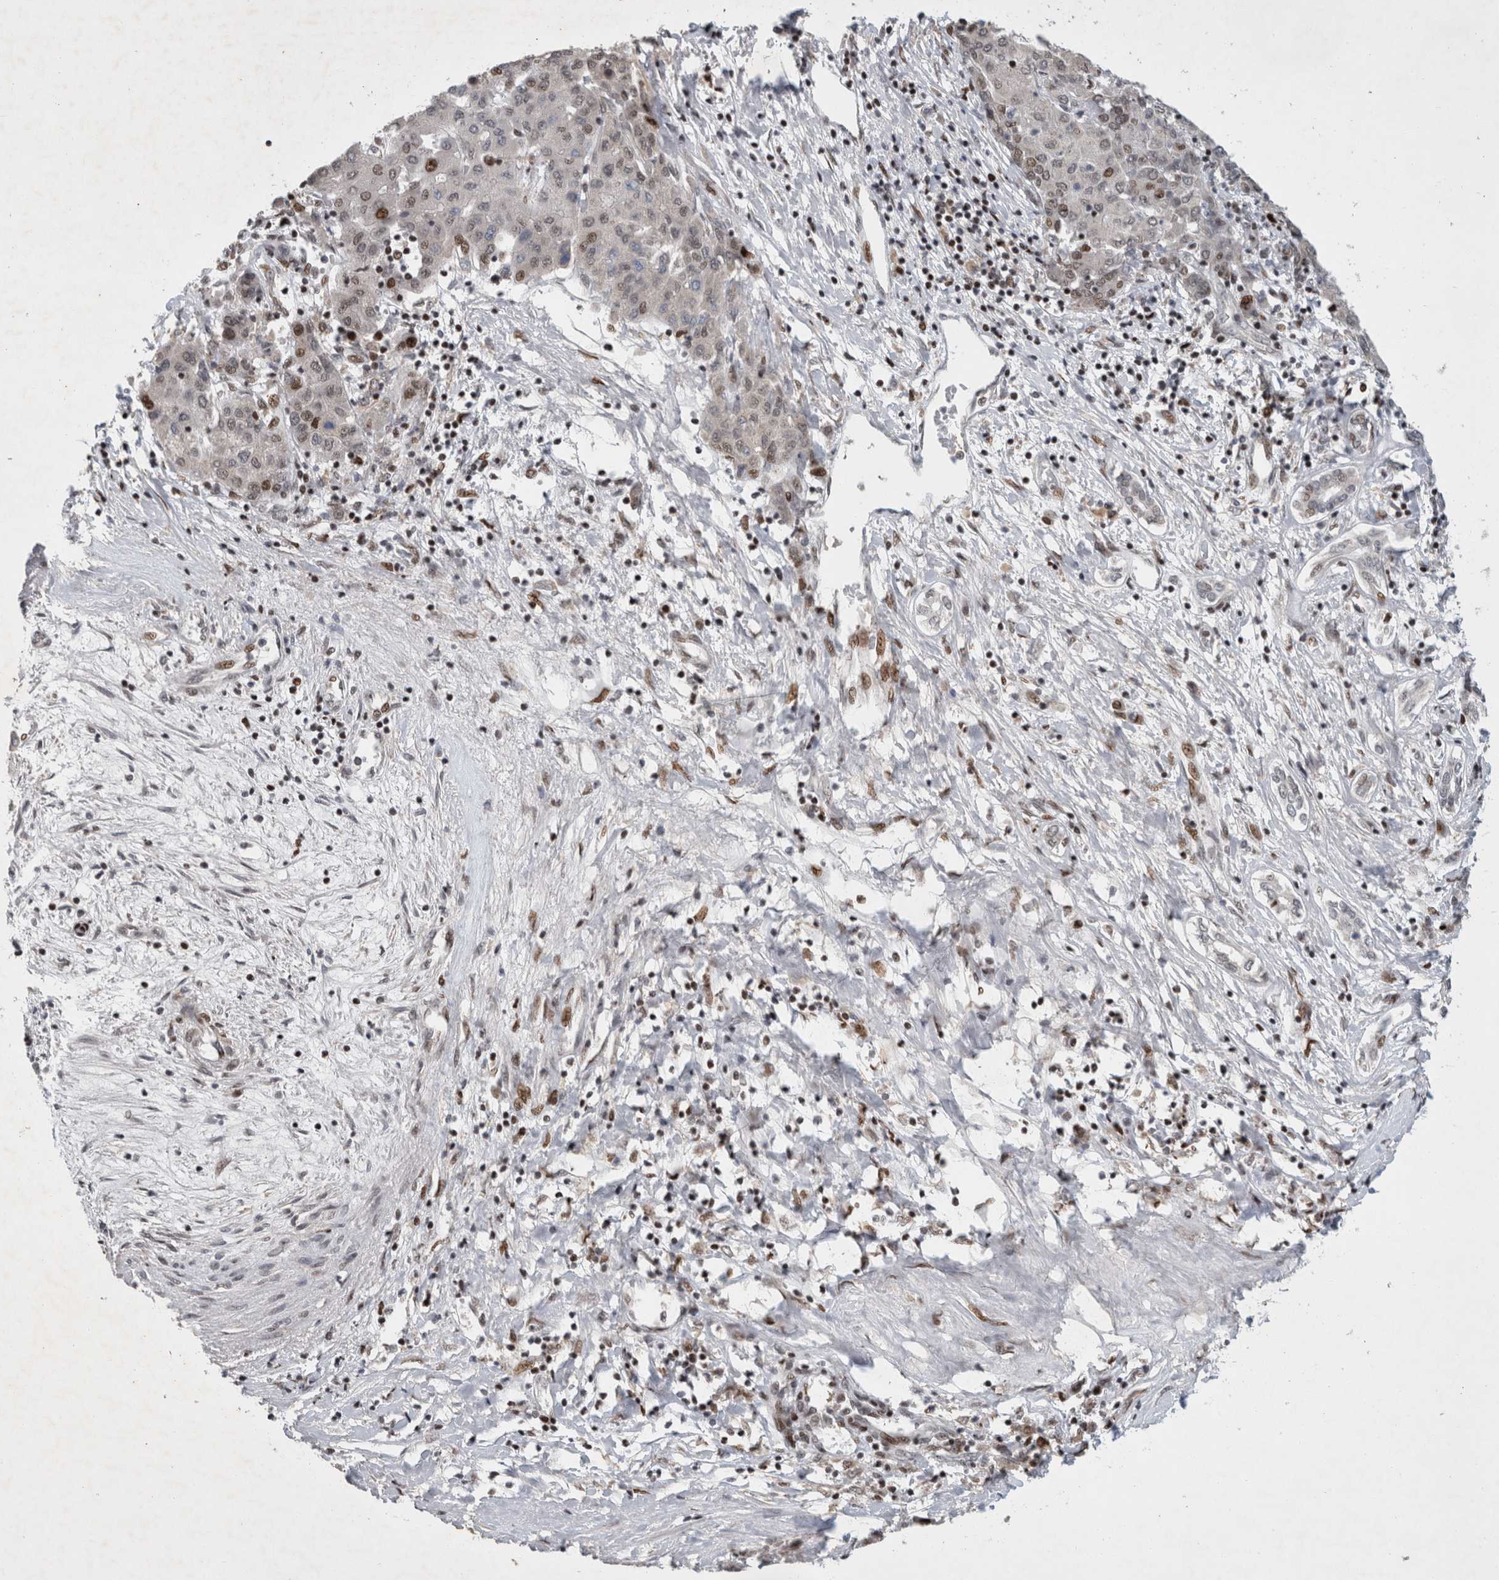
{"staining": {"intensity": "weak", "quantity": "<25%", "location": "nuclear"}, "tissue": "liver cancer", "cell_type": "Tumor cells", "image_type": "cancer", "snomed": [{"axis": "morphology", "description": "Carcinoma, Hepatocellular, NOS"}, {"axis": "topography", "description": "Liver"}], "caption": "Tumor cells show no significant protein positivity in liver cancer (hepatocellular carcinoma). Brightfield microscopy of immunohistochemistry (IHC) stained with DAB (brown) and hematoxylin (blue), captured at high magnification.", "gene": "C8orf58", "patient": {"sex": "male", "age": 65}}